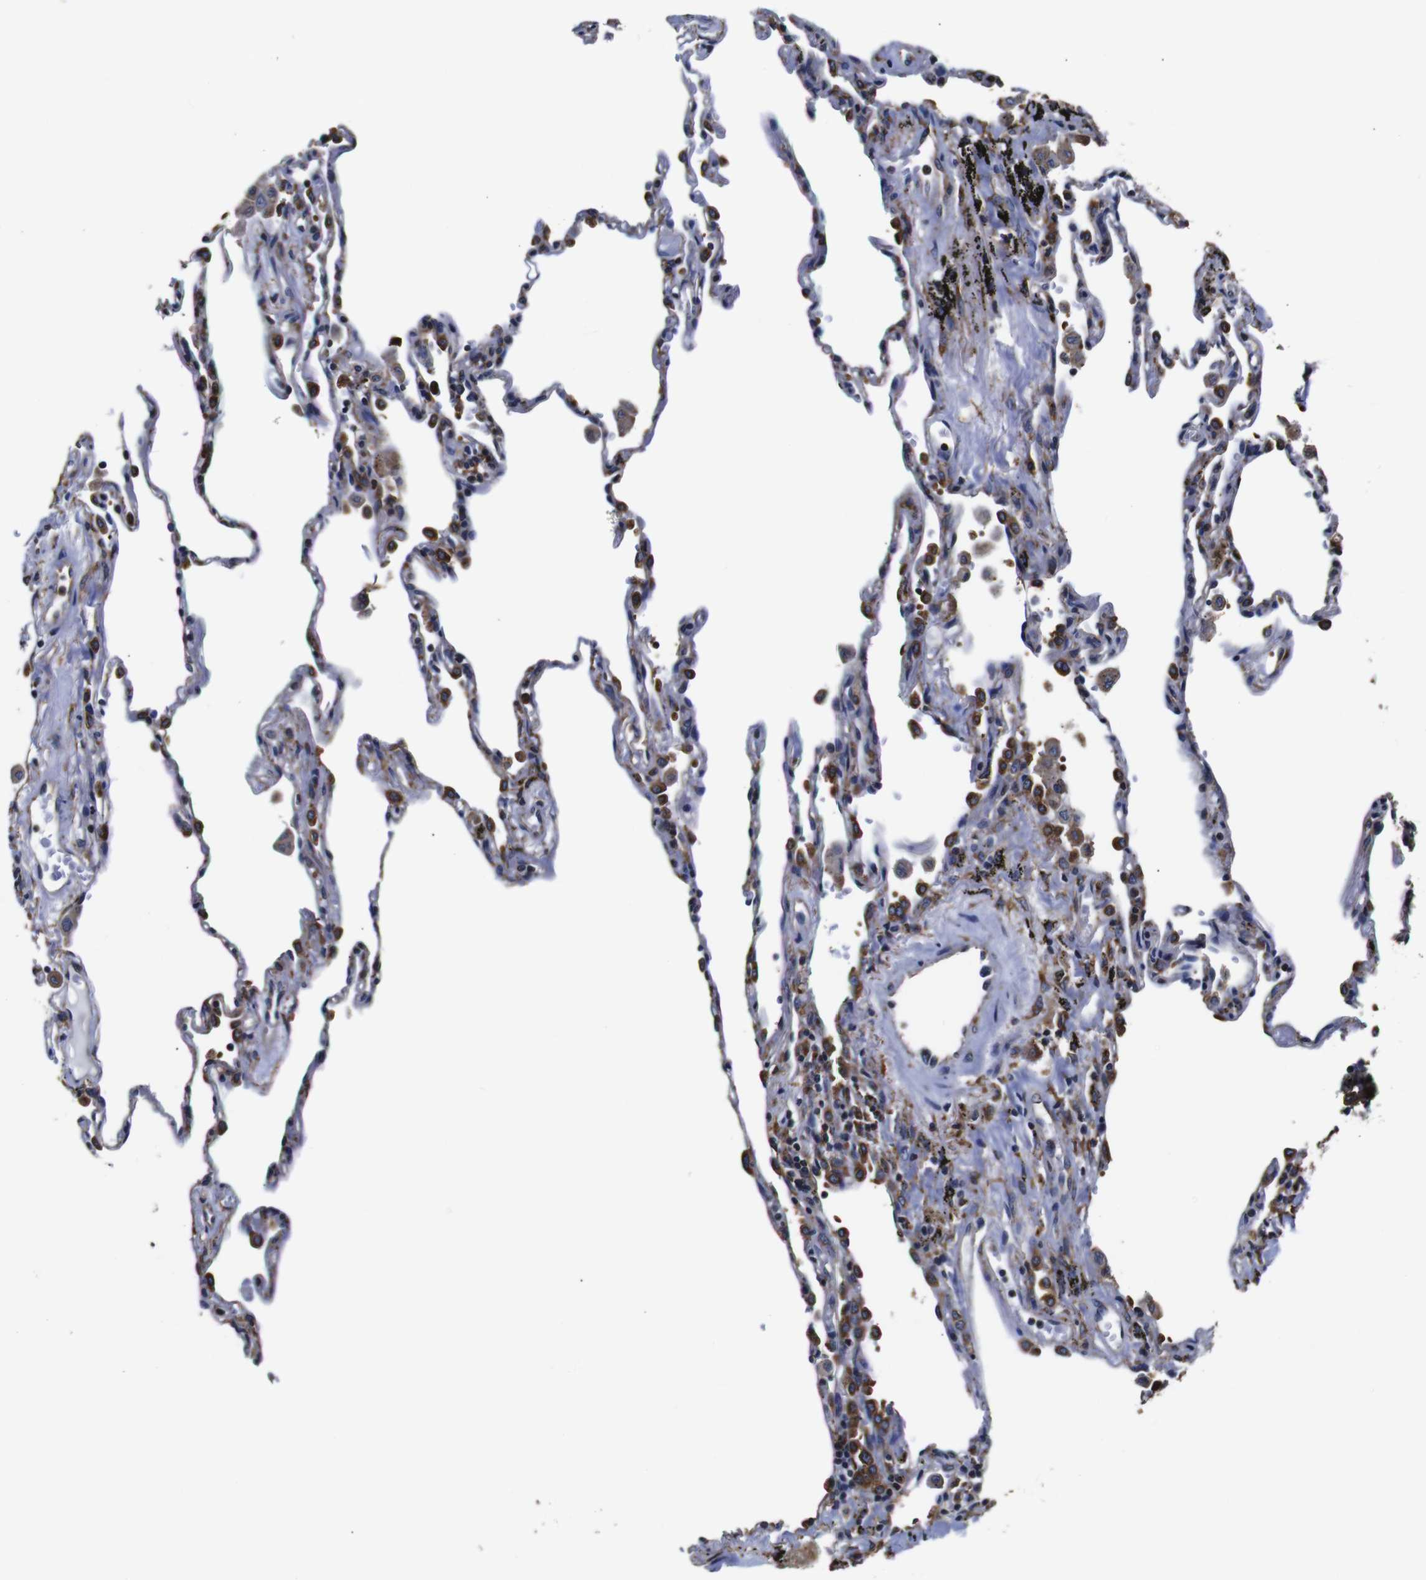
{"staining": {"intensity": "negative", "quantity": "none", "location": "none"}, "tissue": "lung", "cell_type": "Alveolar cells", "image_type": "normal", "snomed": [{"axis": "morphology", "description": "Normal tissue, NOS"}, {"axis": "topography", "description": "Lung"}], "caption": "This is an immunohistochemistry (IHC) micrograph of benign human lung. There is no staining in alveolar cells.", "gene": "PPIB", "patient": {"sex": "male", "age": 59}}